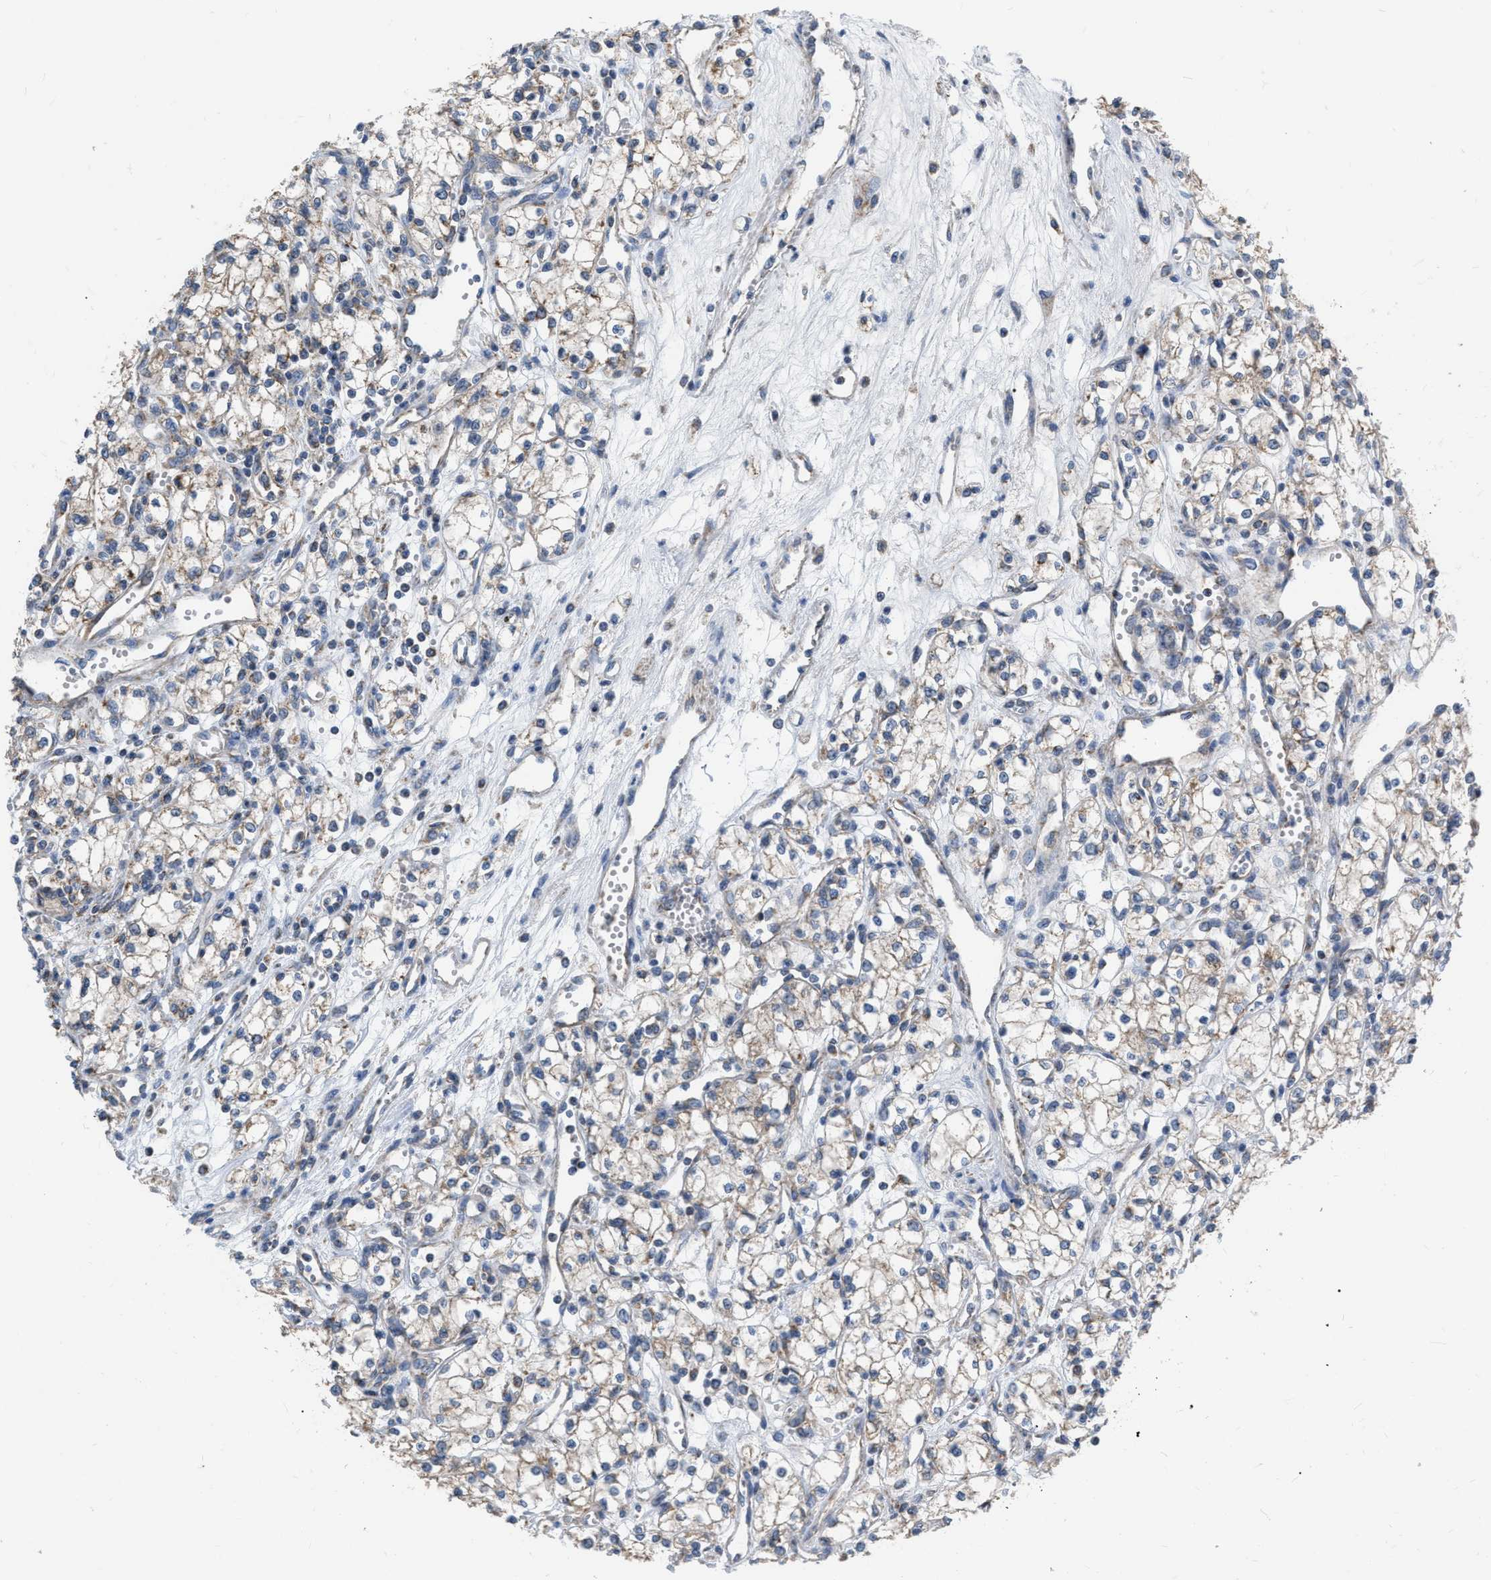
{"staining": {"intensity": "weak", "quantity": ">75%", "location": "cytoplasmic/membranous"}, "tissue": "renal cancer", "cell_type": "Tumor cells", "image_type": "cancer", "snomed": [{"axis": "morphology", "description": "Adenocarcinoma, NOS"}, {"axis": "topography", "description": "Kidney"}], "caption": "Human adenocarcinoma (renal) stained with a brown dye shows weak cytoplasmic/membranous positive expression in about >75% of tumor cells.", "gene": "DDX56", "patient": {"sex": "male", "age": 59}}